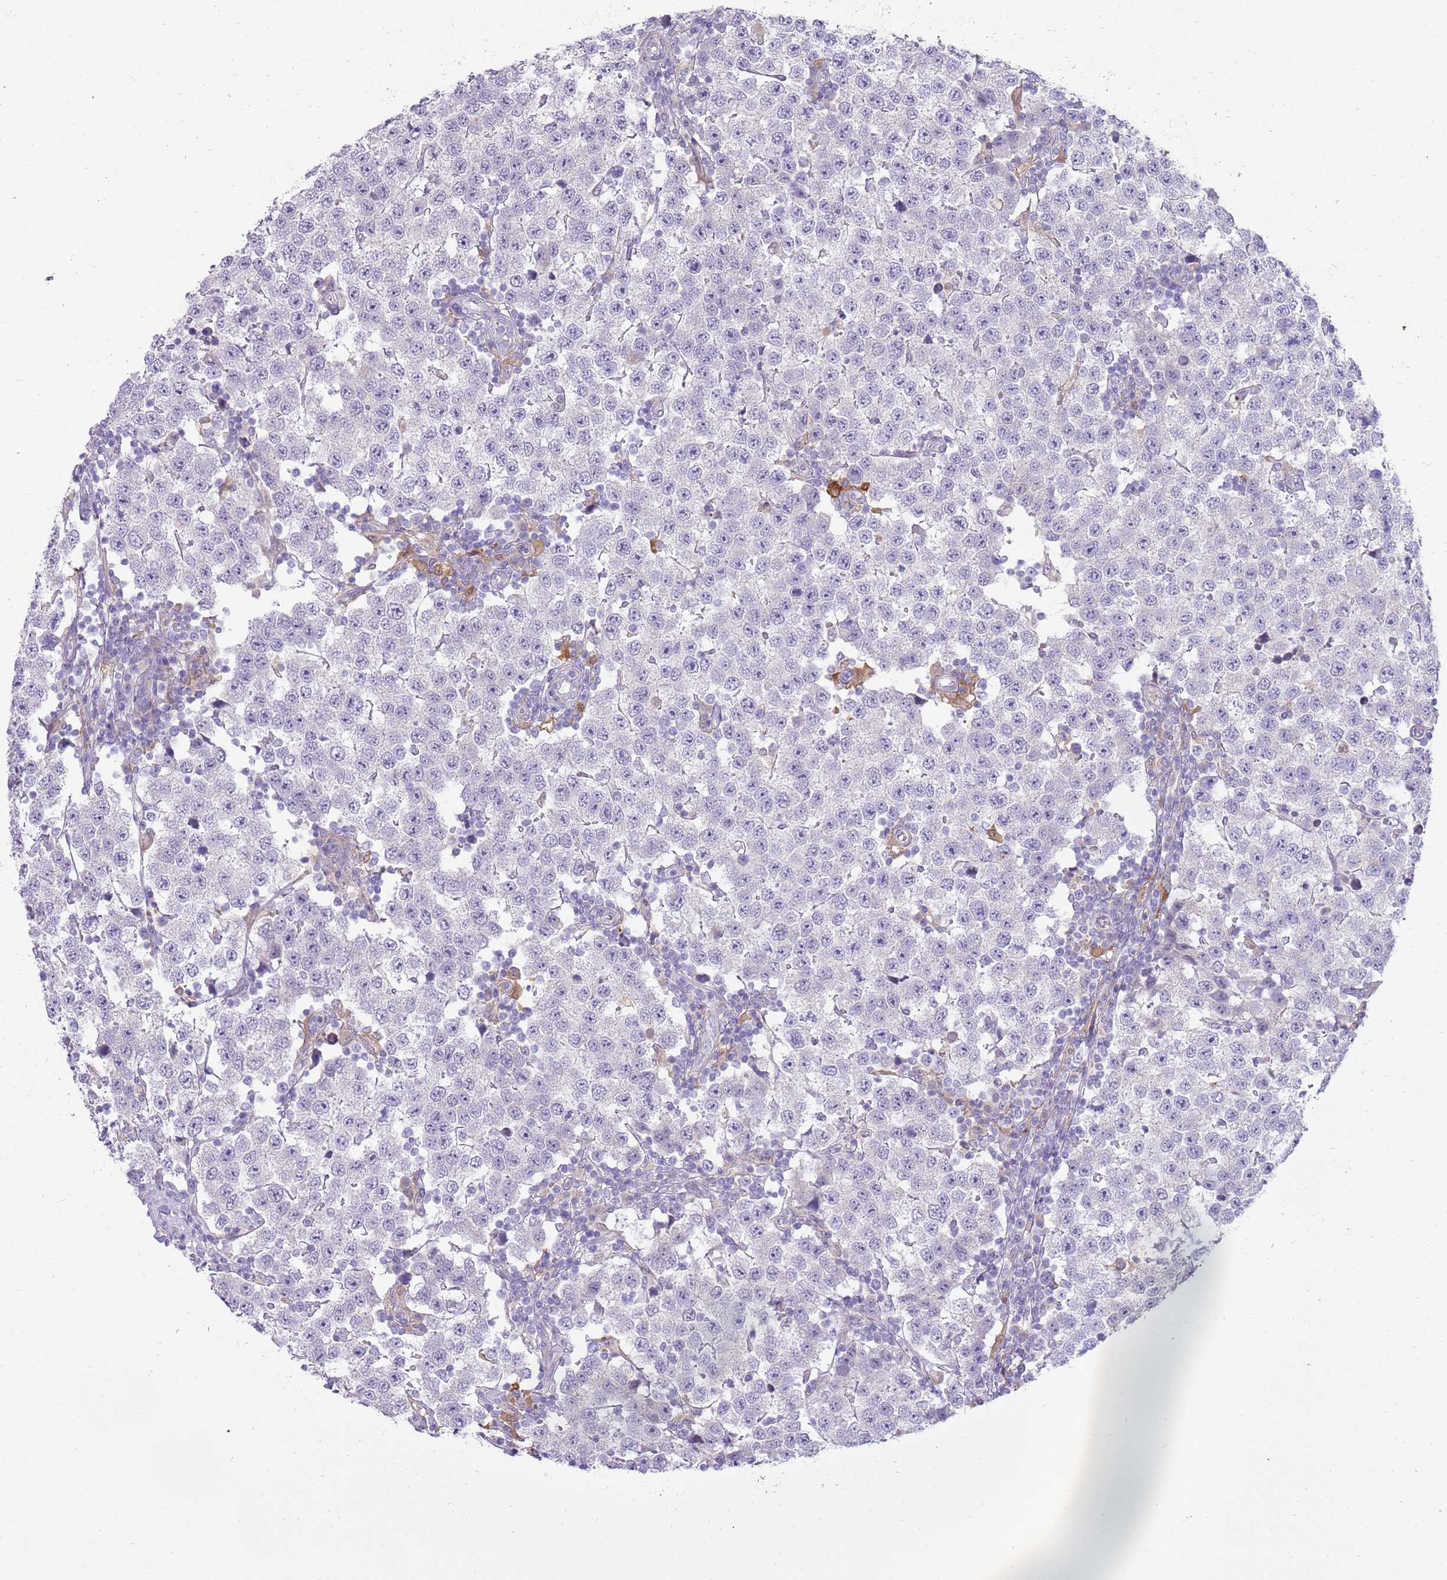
{"staining": {"intensity": "negative", "quantity": "none", "location": "none"}, "tissue": "testis cancer", "cell_type": "Tumor cells", "image_type": "cancer", "snomed": [{"axis": "morphology", "description": "Seminoma, NOS"}, {"axis": "topography", "description": "Testis"}], "caption": "A histopathology image of human testis seminoma is negative for staining in tumor cells.", "gene": "DIPK1C", "patient": {"sex": "male", "age": 34}}